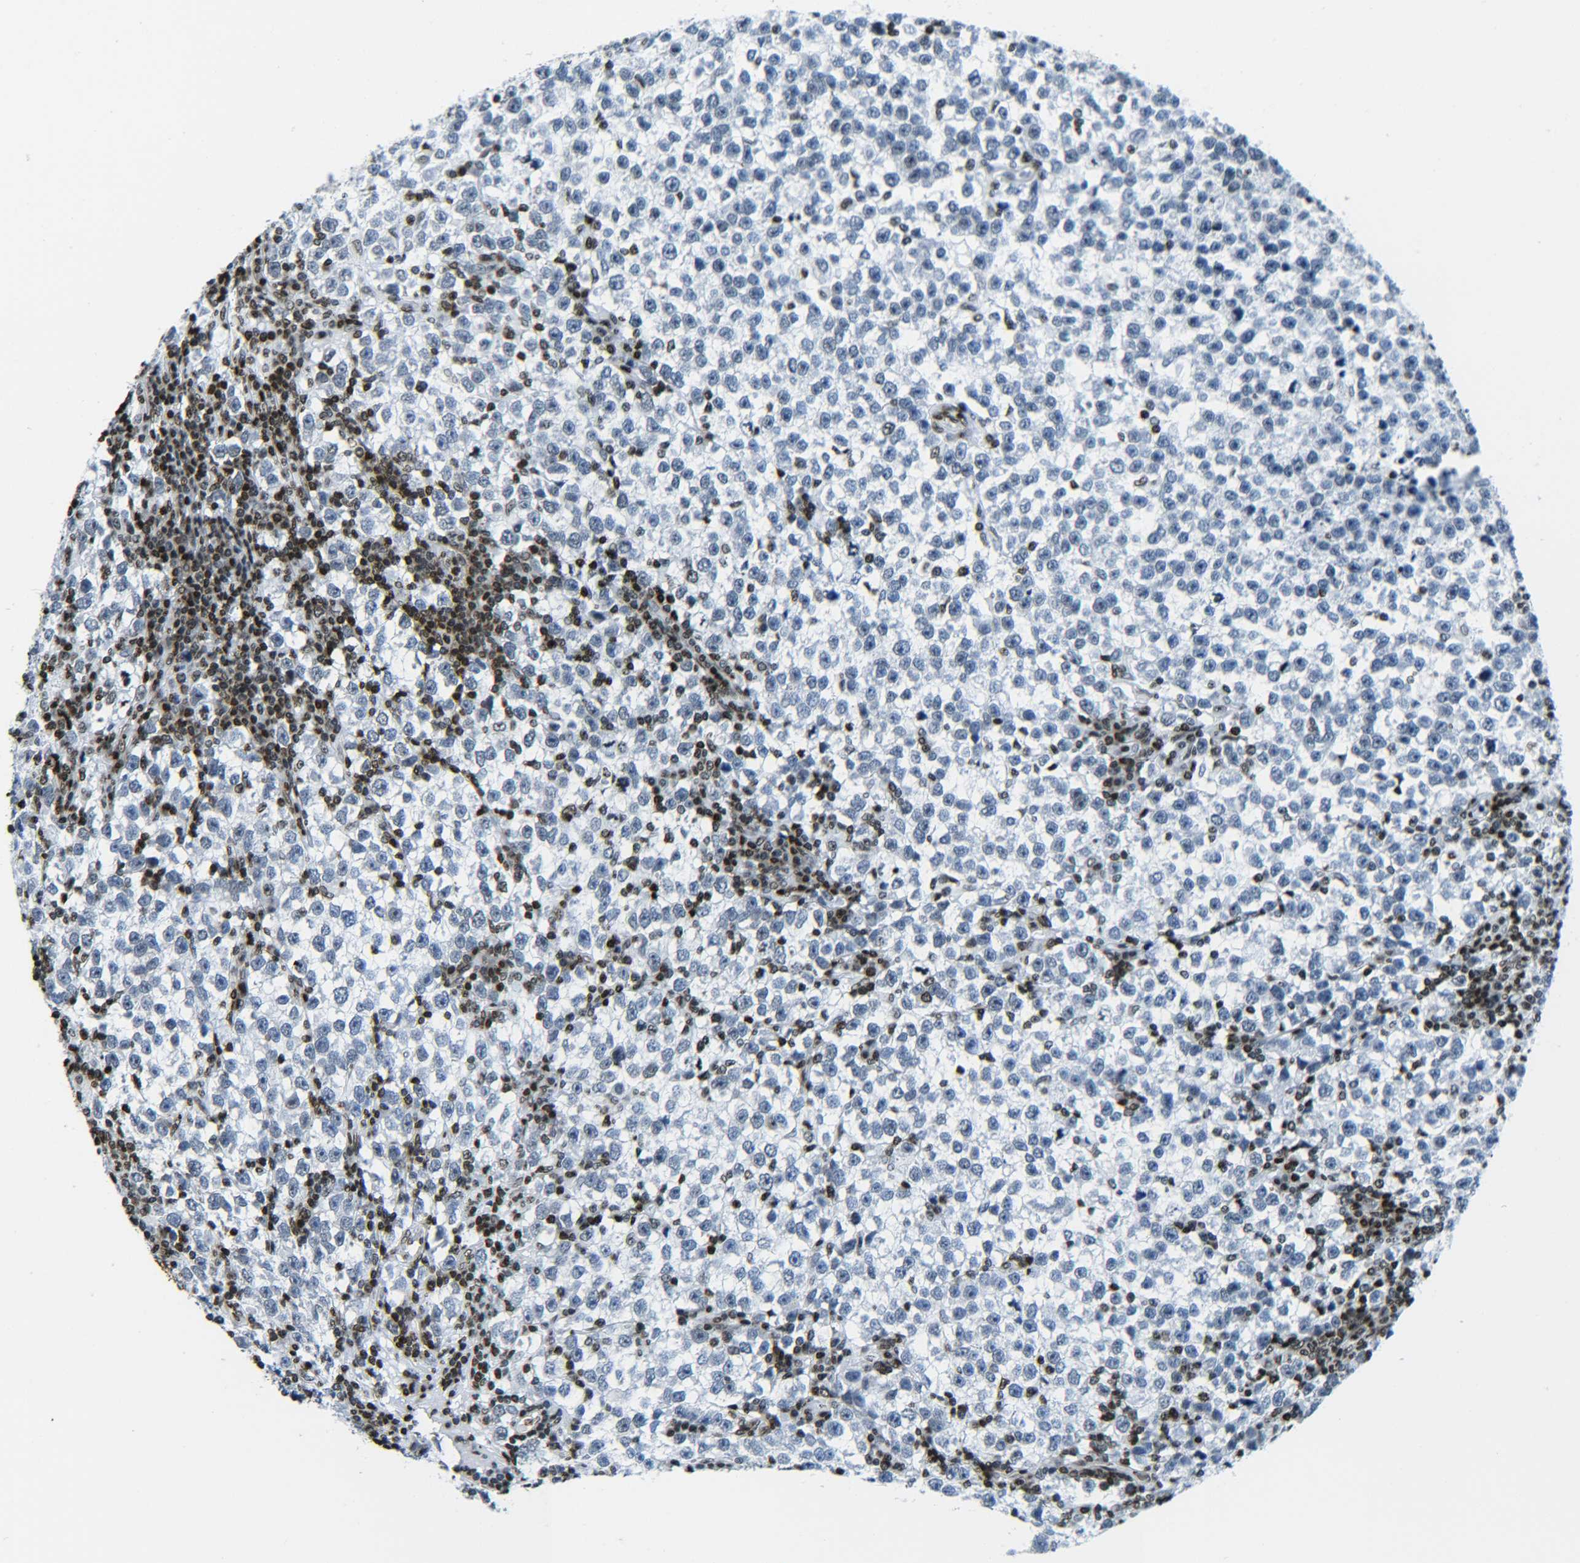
{"staining": {"intensity": "negative", "quantity": "none", "location": "none"}, "tissue": "testis cancer", "cell_type": "Tumor cells", "image_type": "cancer", "snomed": [{"axis": "morphology", "description": "Seminoma, NOS"}, {"axis": "topography", "description": "Testis"}], "caption": "Human seminoma (testis) stained for a protein using IHC exhibits no staining in tumor cells.", "gene": "H2AX", "patient": {"sex": "male", "age": 43}}